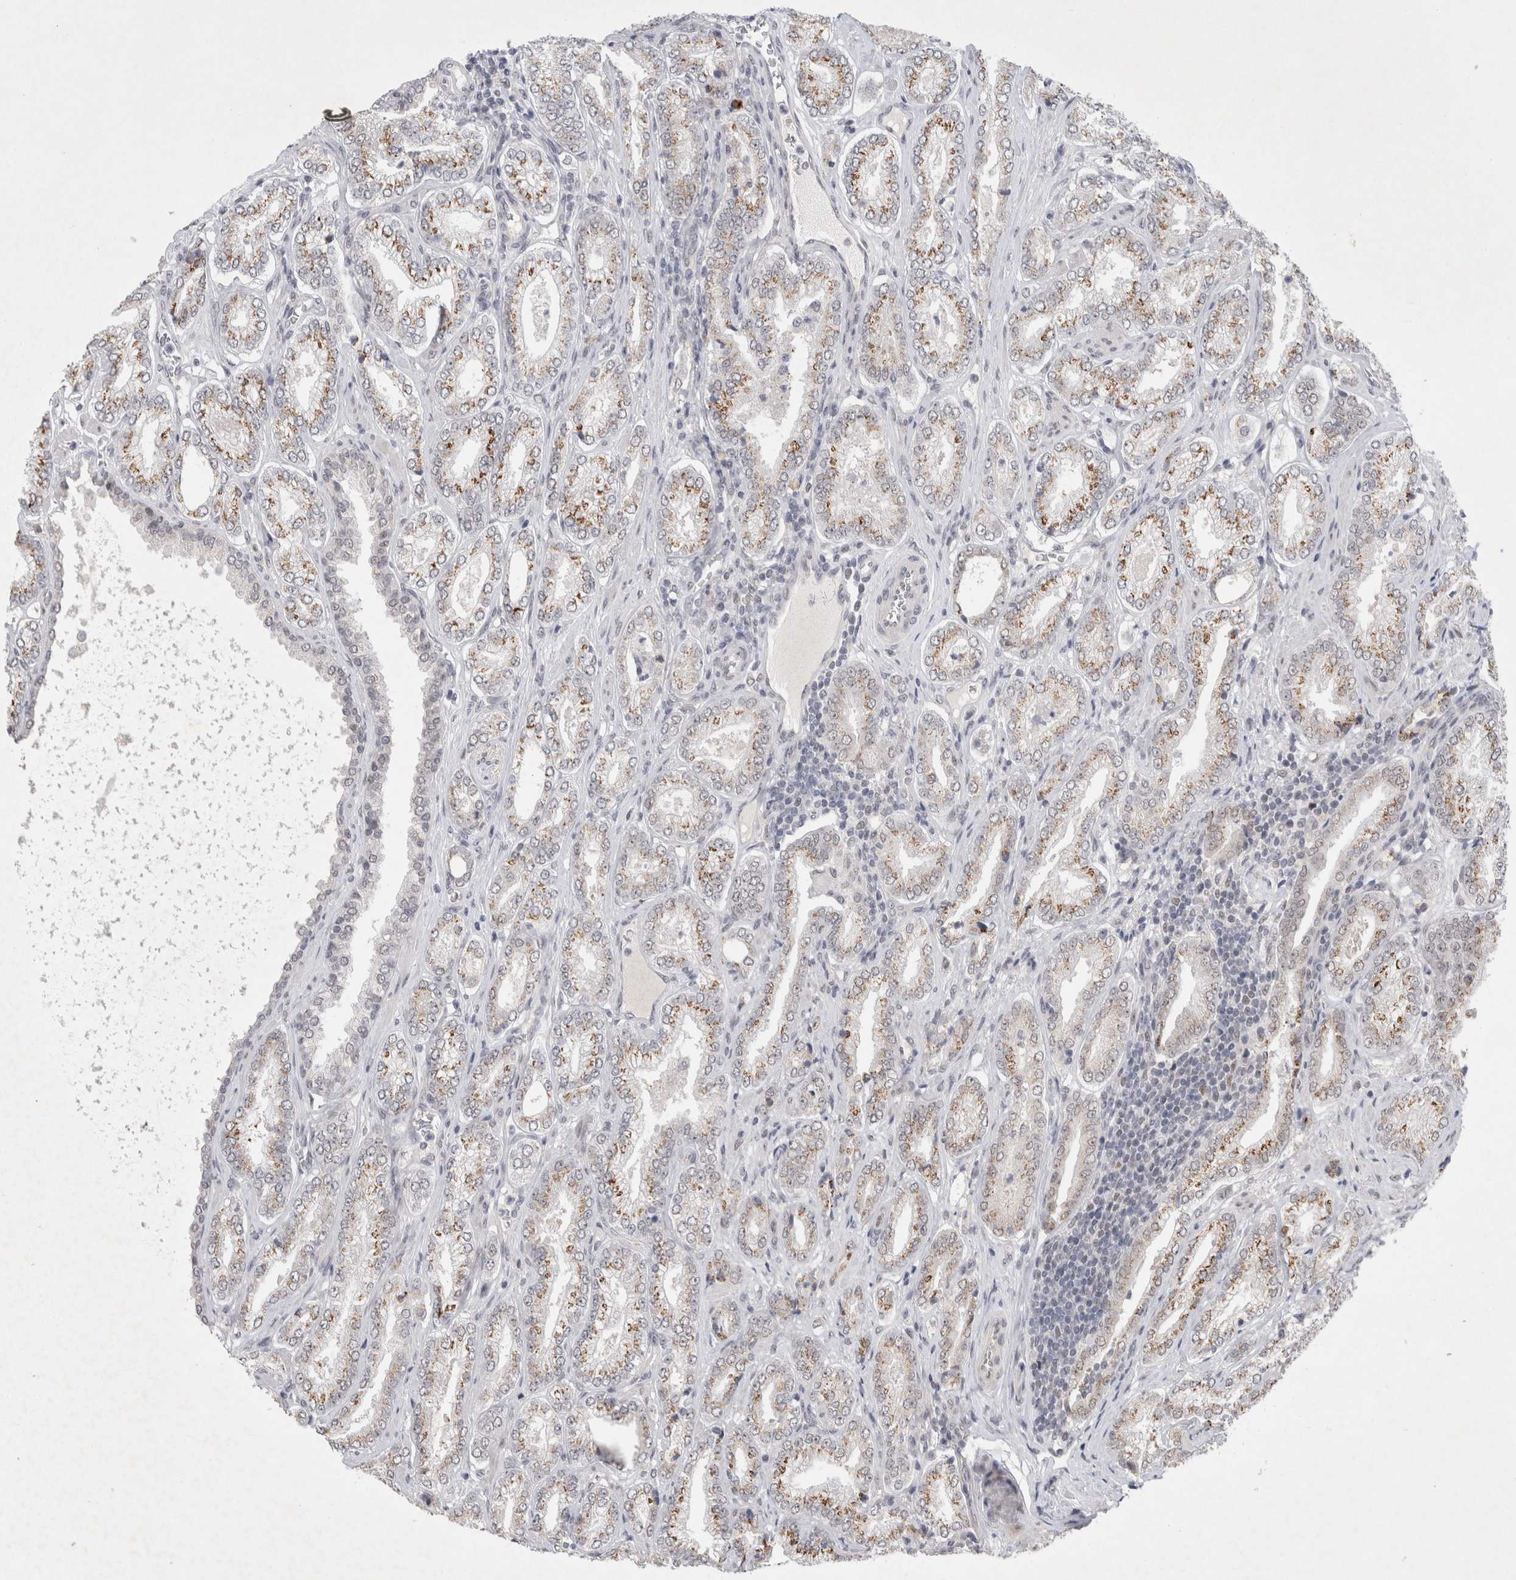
{"staining": {"intensity": "moderate", "quantity": ">75%", "location": "cytoplasmic/membranous"}, "tissue": "prostate cancer", "cell_type": "Tumor cells", "image_type": "cancer", "snomed": [{"axis": "morphology", "description": "Adenocarcinoma, Low grade"}, {"axis": "topography", "description": "Prostate"}], "caption": "Immunohistochemistry (IHC) (DAB (3,3'-diaminobenzidine)) staining of prostate cancer reveals moderate cytoplasmic/membranous protein positivity in about >75% of tumor cells.", "gene": "RECQL4", "patient": {"sex": "male", "age": 62}}